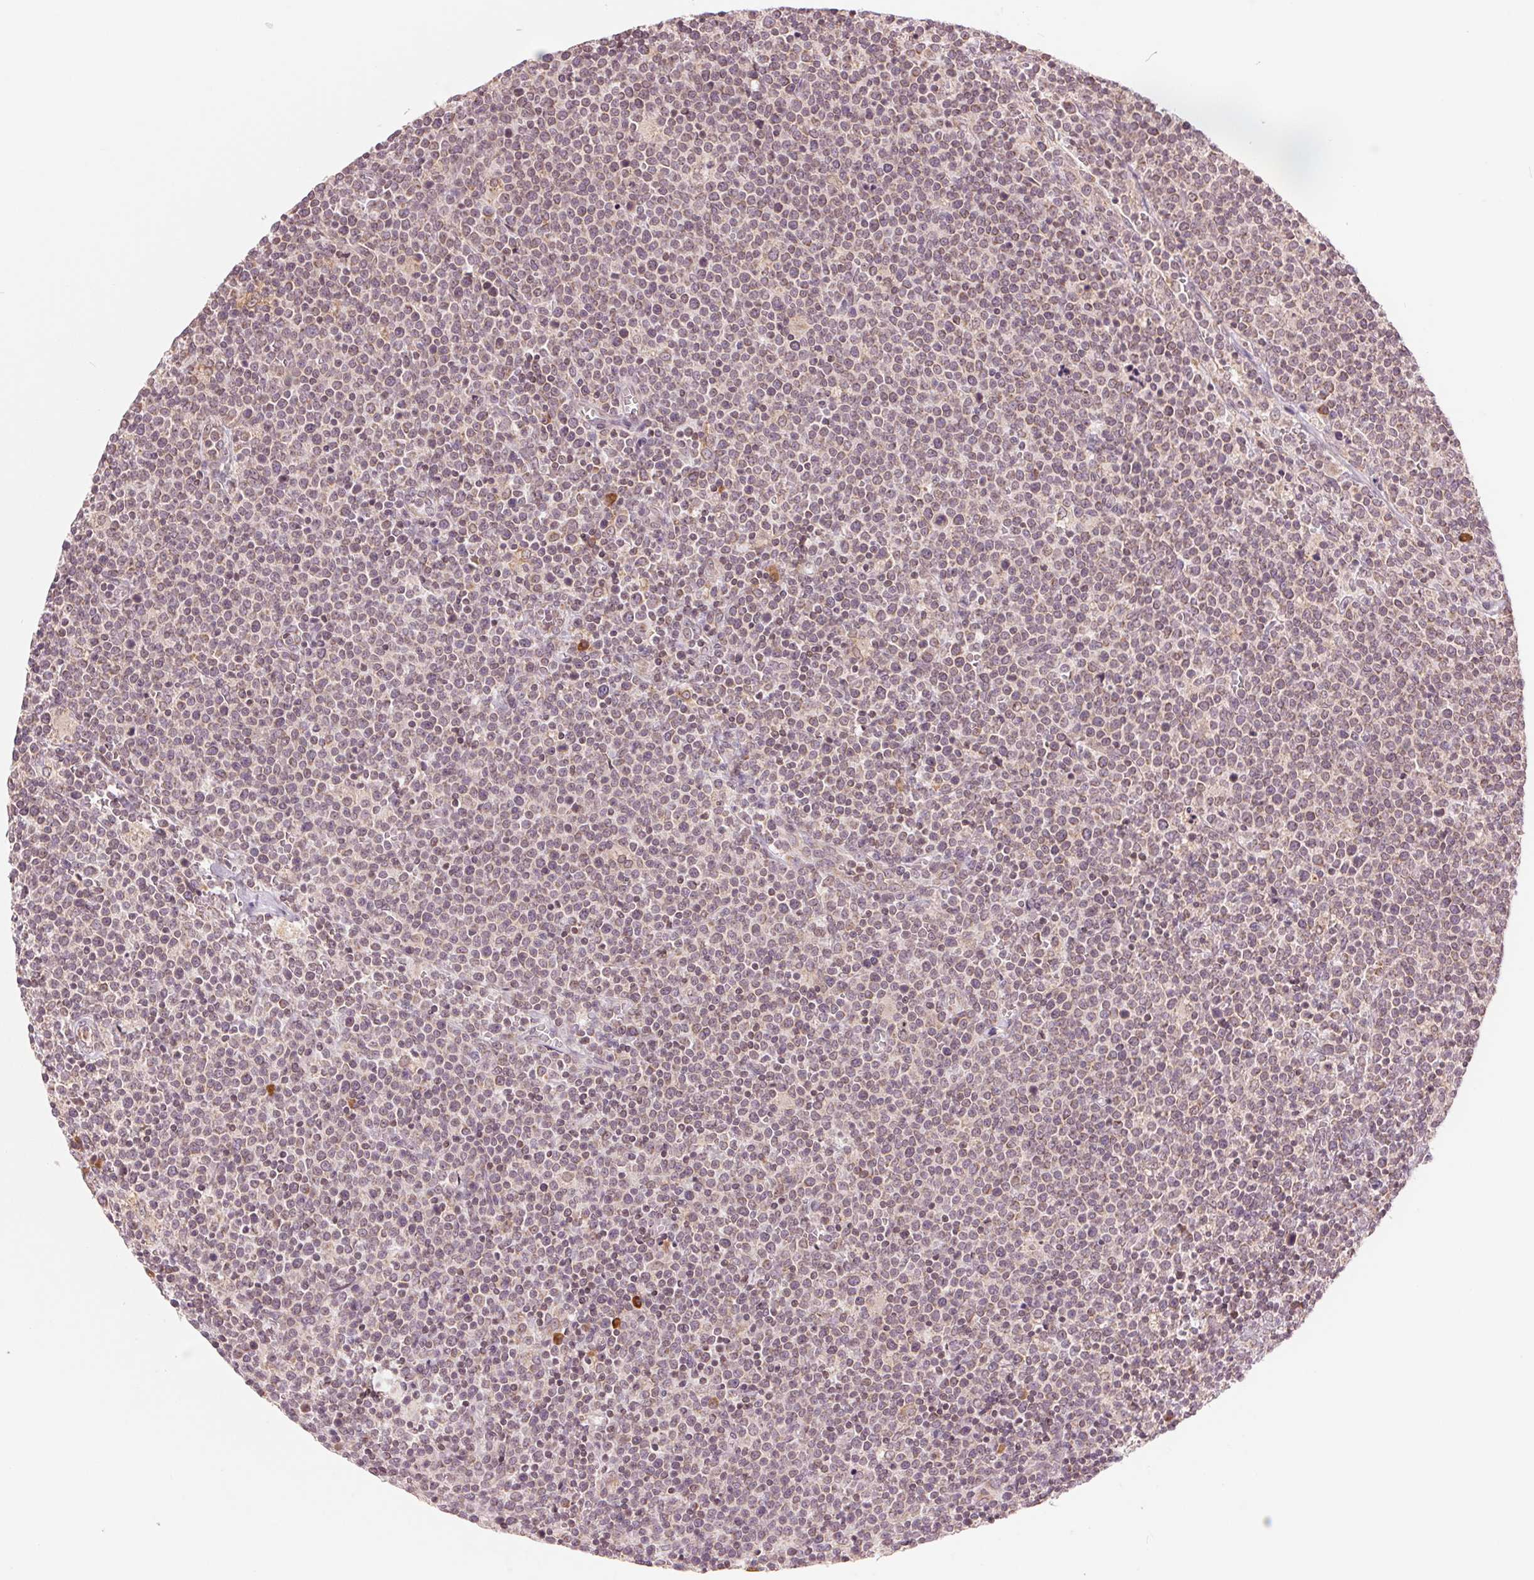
{"staining": {"intensity": "weak", "quantity": "25%-75%", "location": "cytoplasmic/membranous,nuclear"}, "tissue": "lymphoma", "cell_type": "Tumor cells", "image_type": "cancer", "snomed": [{"axis": "morphology", "description": "Malignant lymphoma, non-Hodgkin's type, High grade"}, {"axis": "topography", "description": "Lymph node"}], "caption": "DAB immunohistochemical staining of high-grade malignant lymphoma, non-Hodgkin's type shows weak cytoplasmic/membranous and nuclear protein expression in approximately 25%-75% of tumor cells.", "gene": "TECR", "patient": {"sex": "male", "age": 61}}